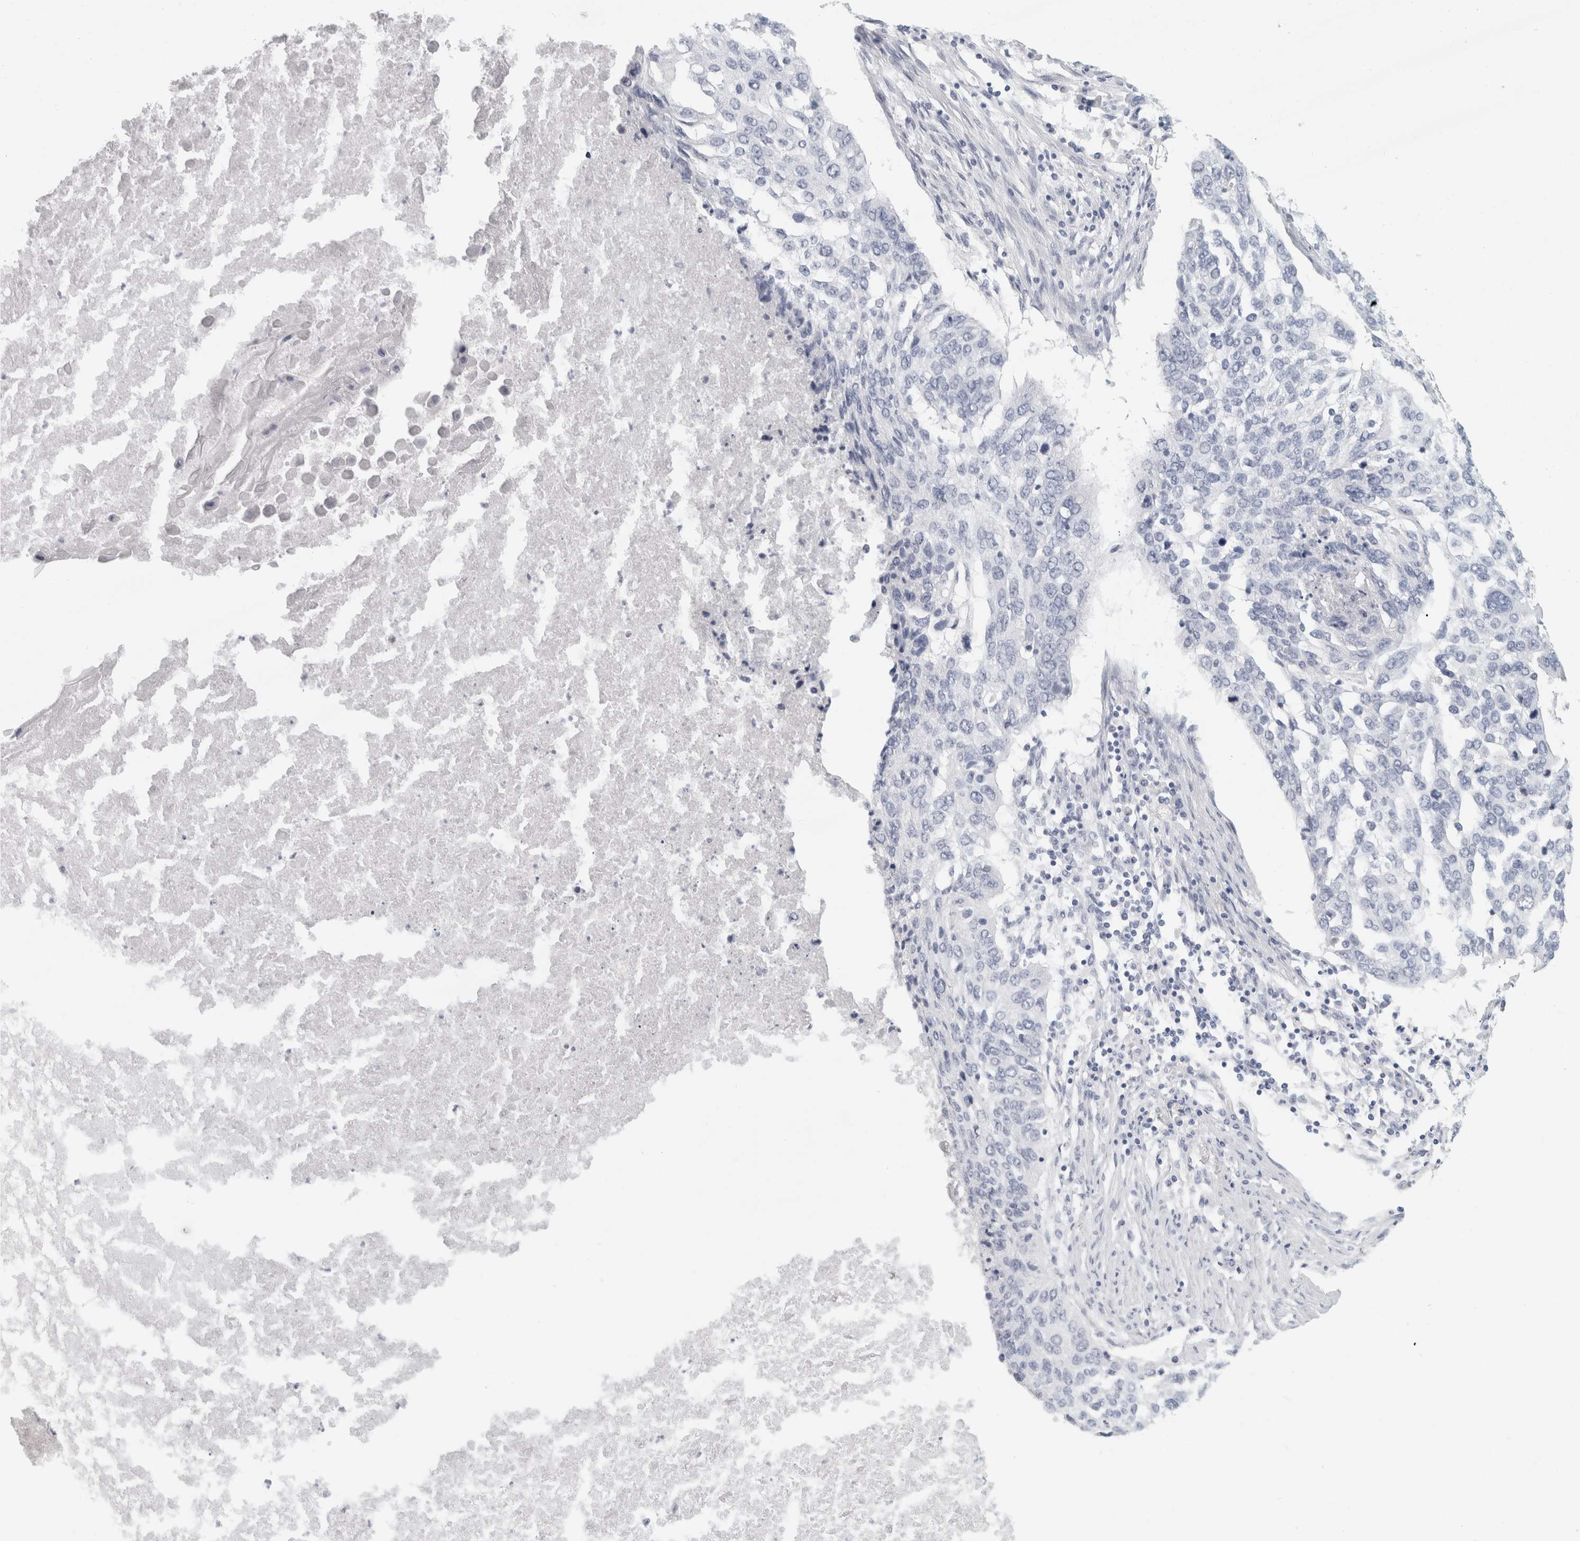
{"staining": {"intensity": "negative", "quantity": "none", "location": "none"}, "tissue": "lung cancer", "cell_type": "Tumor cells", "image_type": "cancer", "snomed": [{"axis": "morphology", "description": "Squamous cell carcinoma, NOS"}, {"axis": "topography", "description": "Lung"}], "caption": "Squamous cell carcinoma (lung) was stained to show a protein in brown. There is no significant positivity in tumor cells.", "gene": "SLC28A3", "patient": {"sex": "female", "age": 63}}